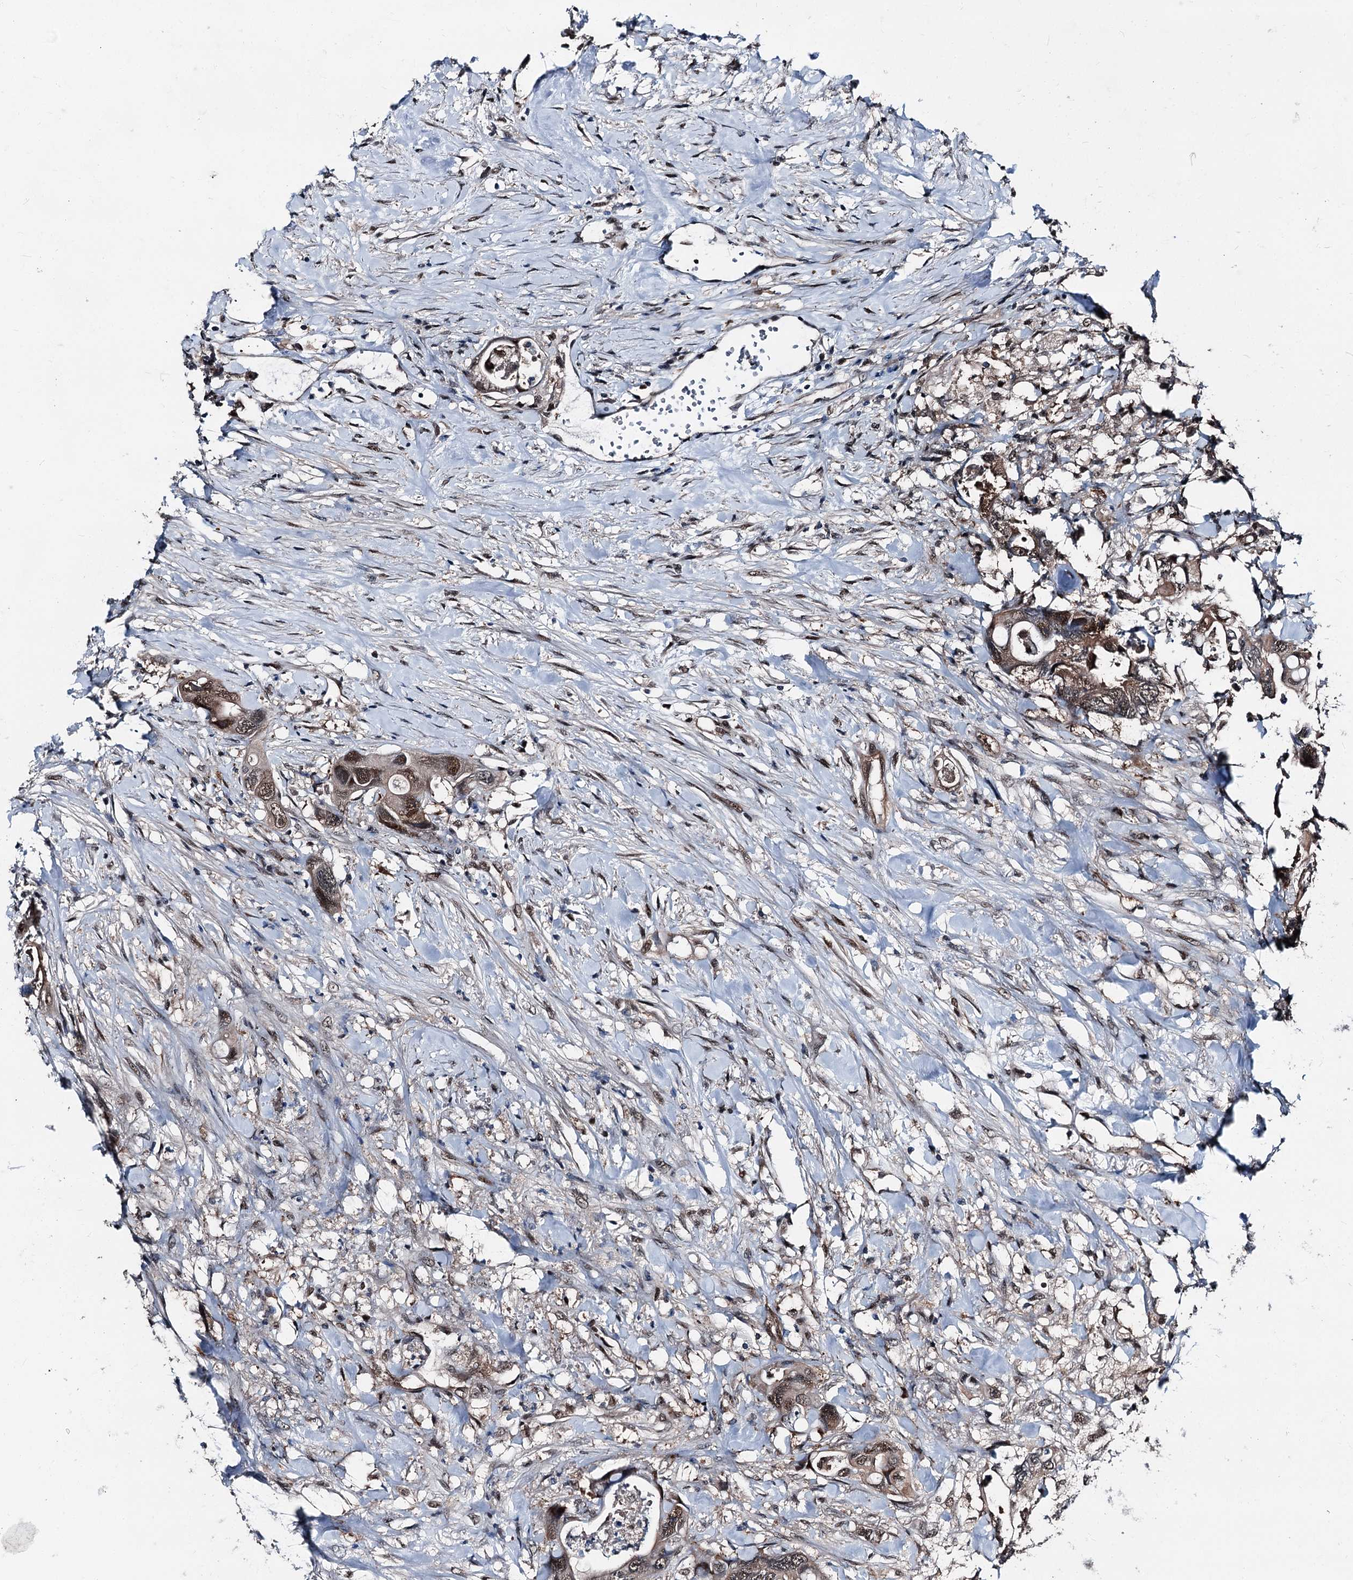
{"staining": {"intensity": "moderate", "quantity": ">75%", "location": "cytoplasmic/membranous,nuclear"}, "tissue": "colorectal cancer", "cell_type": "Tumor cells", "image_type": "cancer", "snomed": [{"axis": "morphology", "description": "Adenocarcinoma, NOS"}, {"axis": "topography", "description": "Rectum"}], "caption": "Immunohistochemistry (IHC) of adenocarcinoma (colorectal) exhibits medium levels of moderate cytoplasmic/membranous and nuclear expression in approximately >75% of tumor cells.", "gene": "PSMD13", "patient": {"sex": "male", "age": 57}}